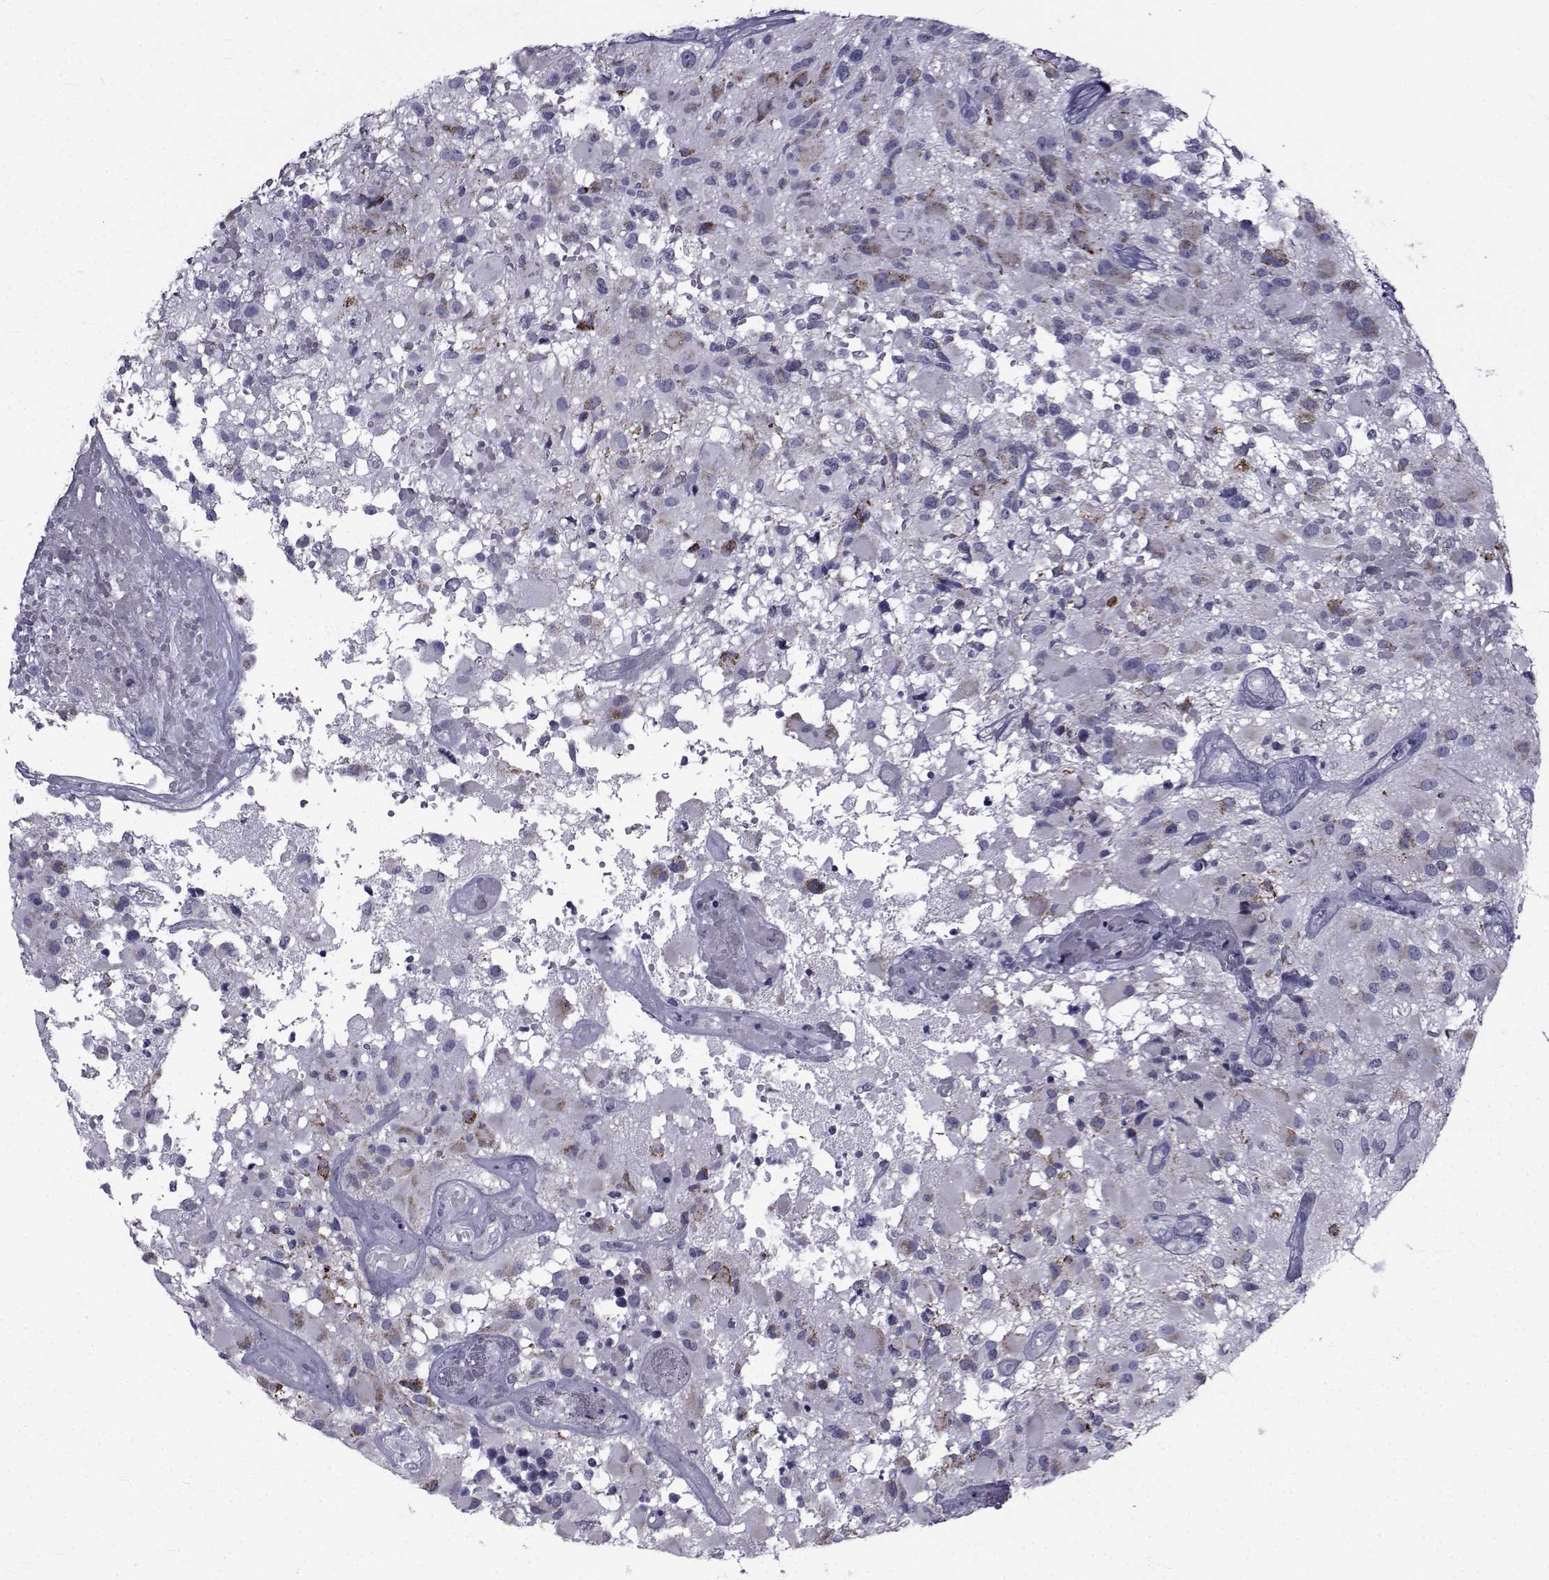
{"staining": {"intensity": "negative", "quantity": "none", "location": "none"}, "tissue": "glioma", "cell_type": "Tumor cells", "image_type": "cancer", "snomed": [{"axis": "morphology", "description": "Glioma, malignant, High grade"}, {"axis": "topography", "description": "Brain"}], "caption": "High magnification brightfield microscopy of malignant high-grade glioma stained with DAB (3,3'-diaminobenzidine) (brown) and counterstained with hematoxylin (blue): tumor cells show no significant staining.", "gene": "FDXR", "patient": {"sex": "female", "age": 63}}